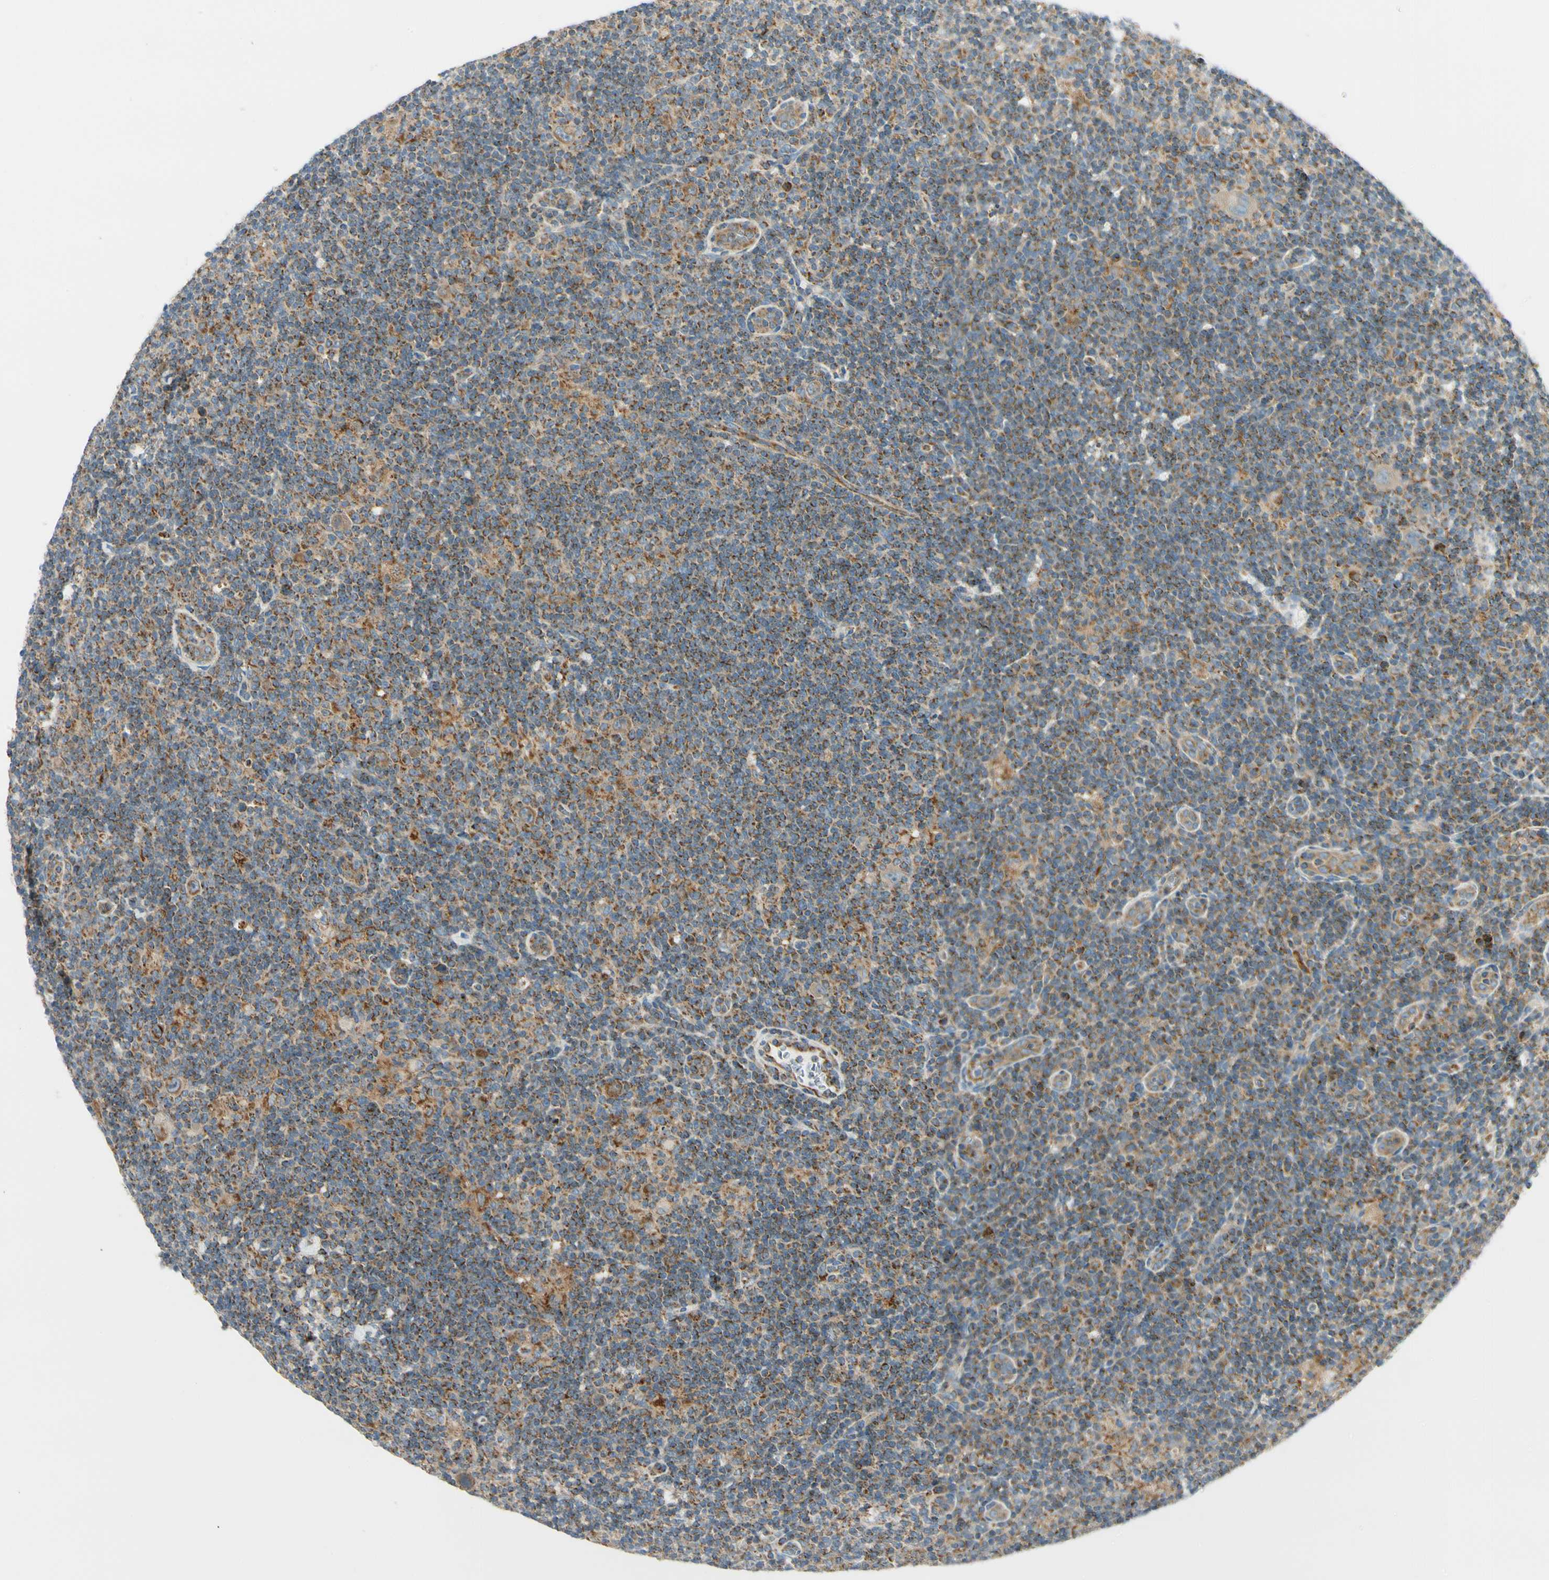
{"staining": {"intensity": "moderate", "quantity": ">75%", "location": "cytoplasmic/membranous"}, "tissue": "lymphoma", "cell_type": "Tumor cells", "image_type": "cancer", "snomed": [{"axis": "morphology", "description": "Hodgkin's disease, NOS"}, {"axis": "topography", "description": "Lymph node"}], "caption": "Immunohistochemistry (IHC) photomicrograph of neoplastic tissue: human Hodgkin's disease stained using IHC displays medium levels of moderate protein expression localized specifically in the cytoplasmic/membranous of tumor cells, appearing as a cytoplasmic/membranous brown color.", "gene": "TBC1D10A", "patient": {"sex": "female", "age": 57}}